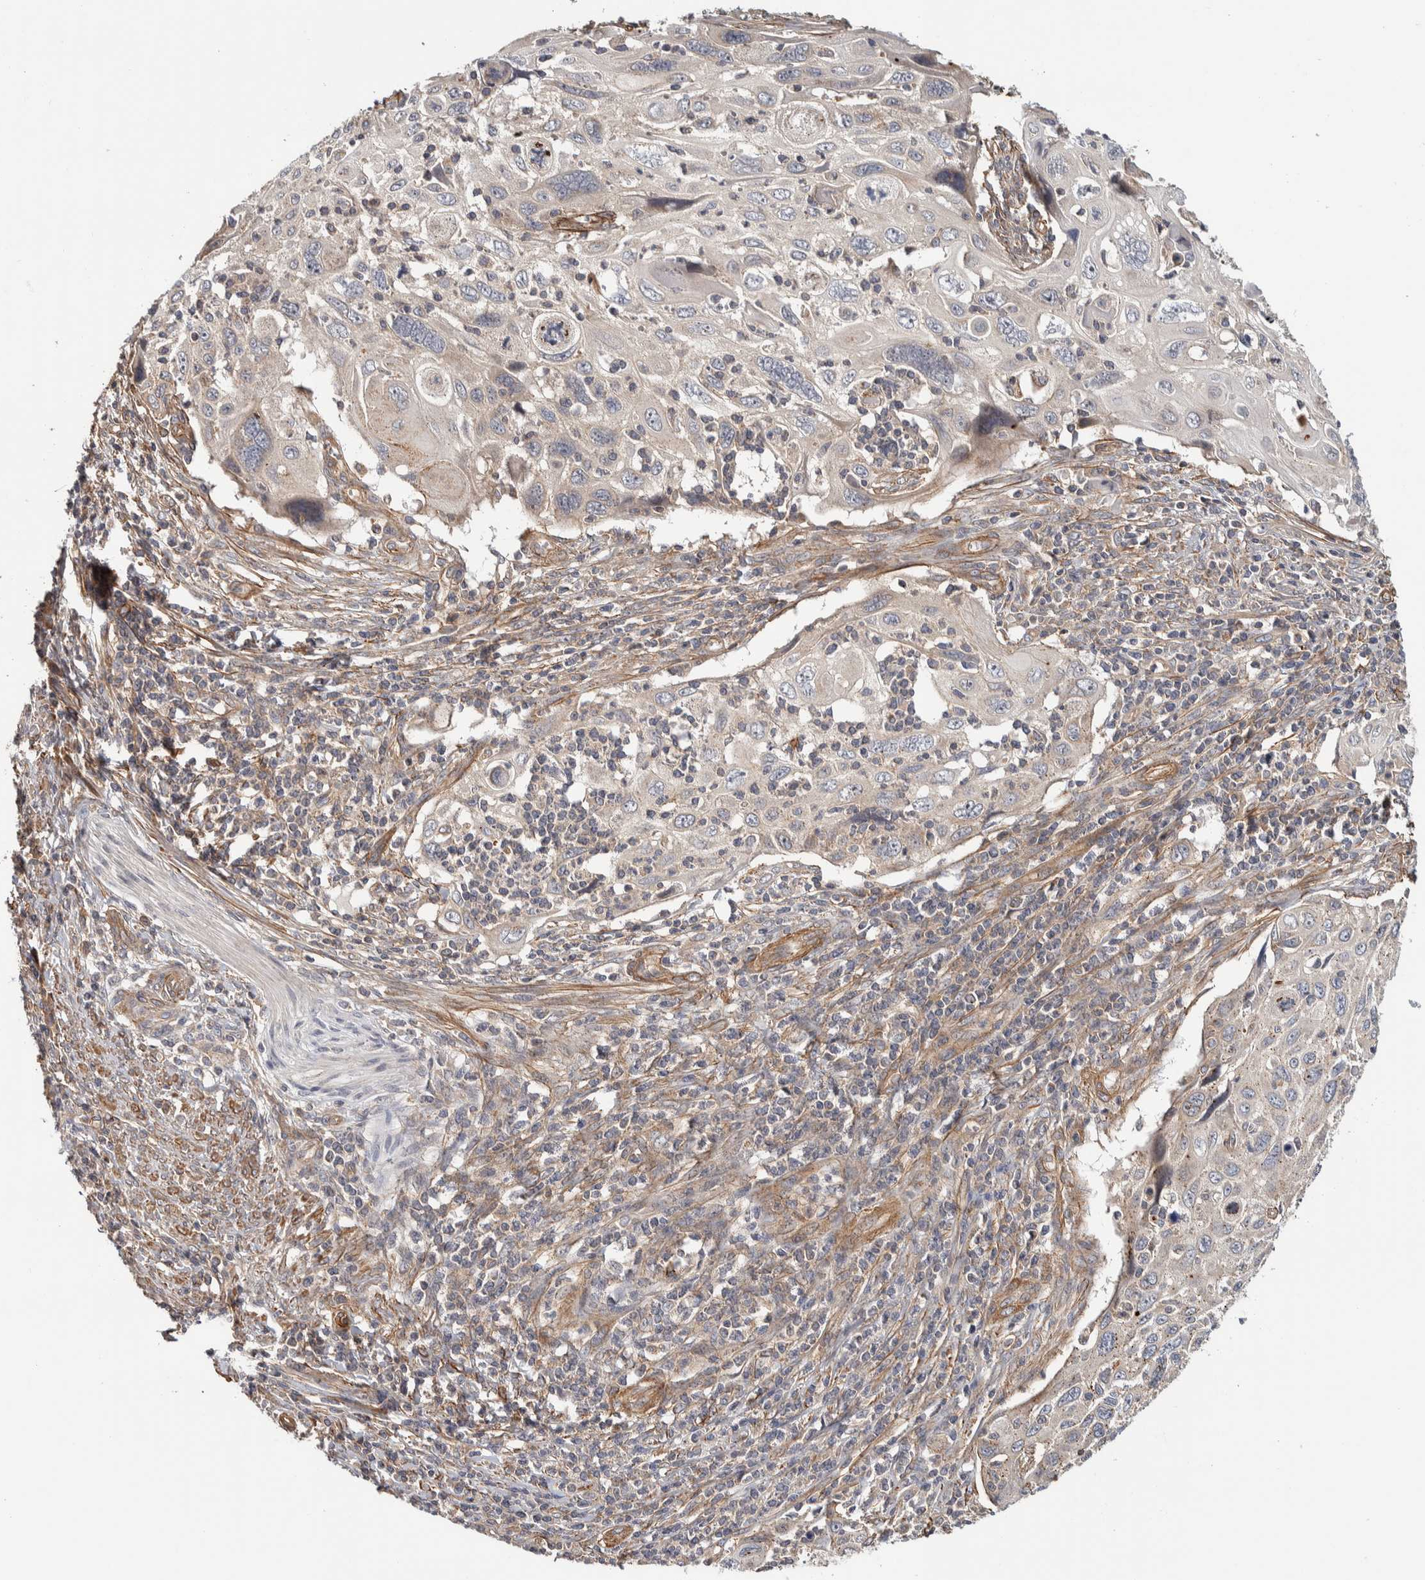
{"staining": {"intensity": "negative", "quantity": "none", "location": "none"}, "tissue": "cervical cancer", "cell_type": "Tumor cells", "image_type": "cancer", "snomed": [{"axis": "morphology", "description": "Squamous cell carcinoma, NOS"}, {"axis": "topography", "description": "Cervix"}], "caption": "Immunohistochemistry (IHC) of human cervical cancer (squamous cell carcinoma) displays no expression in tumor cells.", "gene": "CHMP4C", "patient": {"sex": "female", "age": 70}}